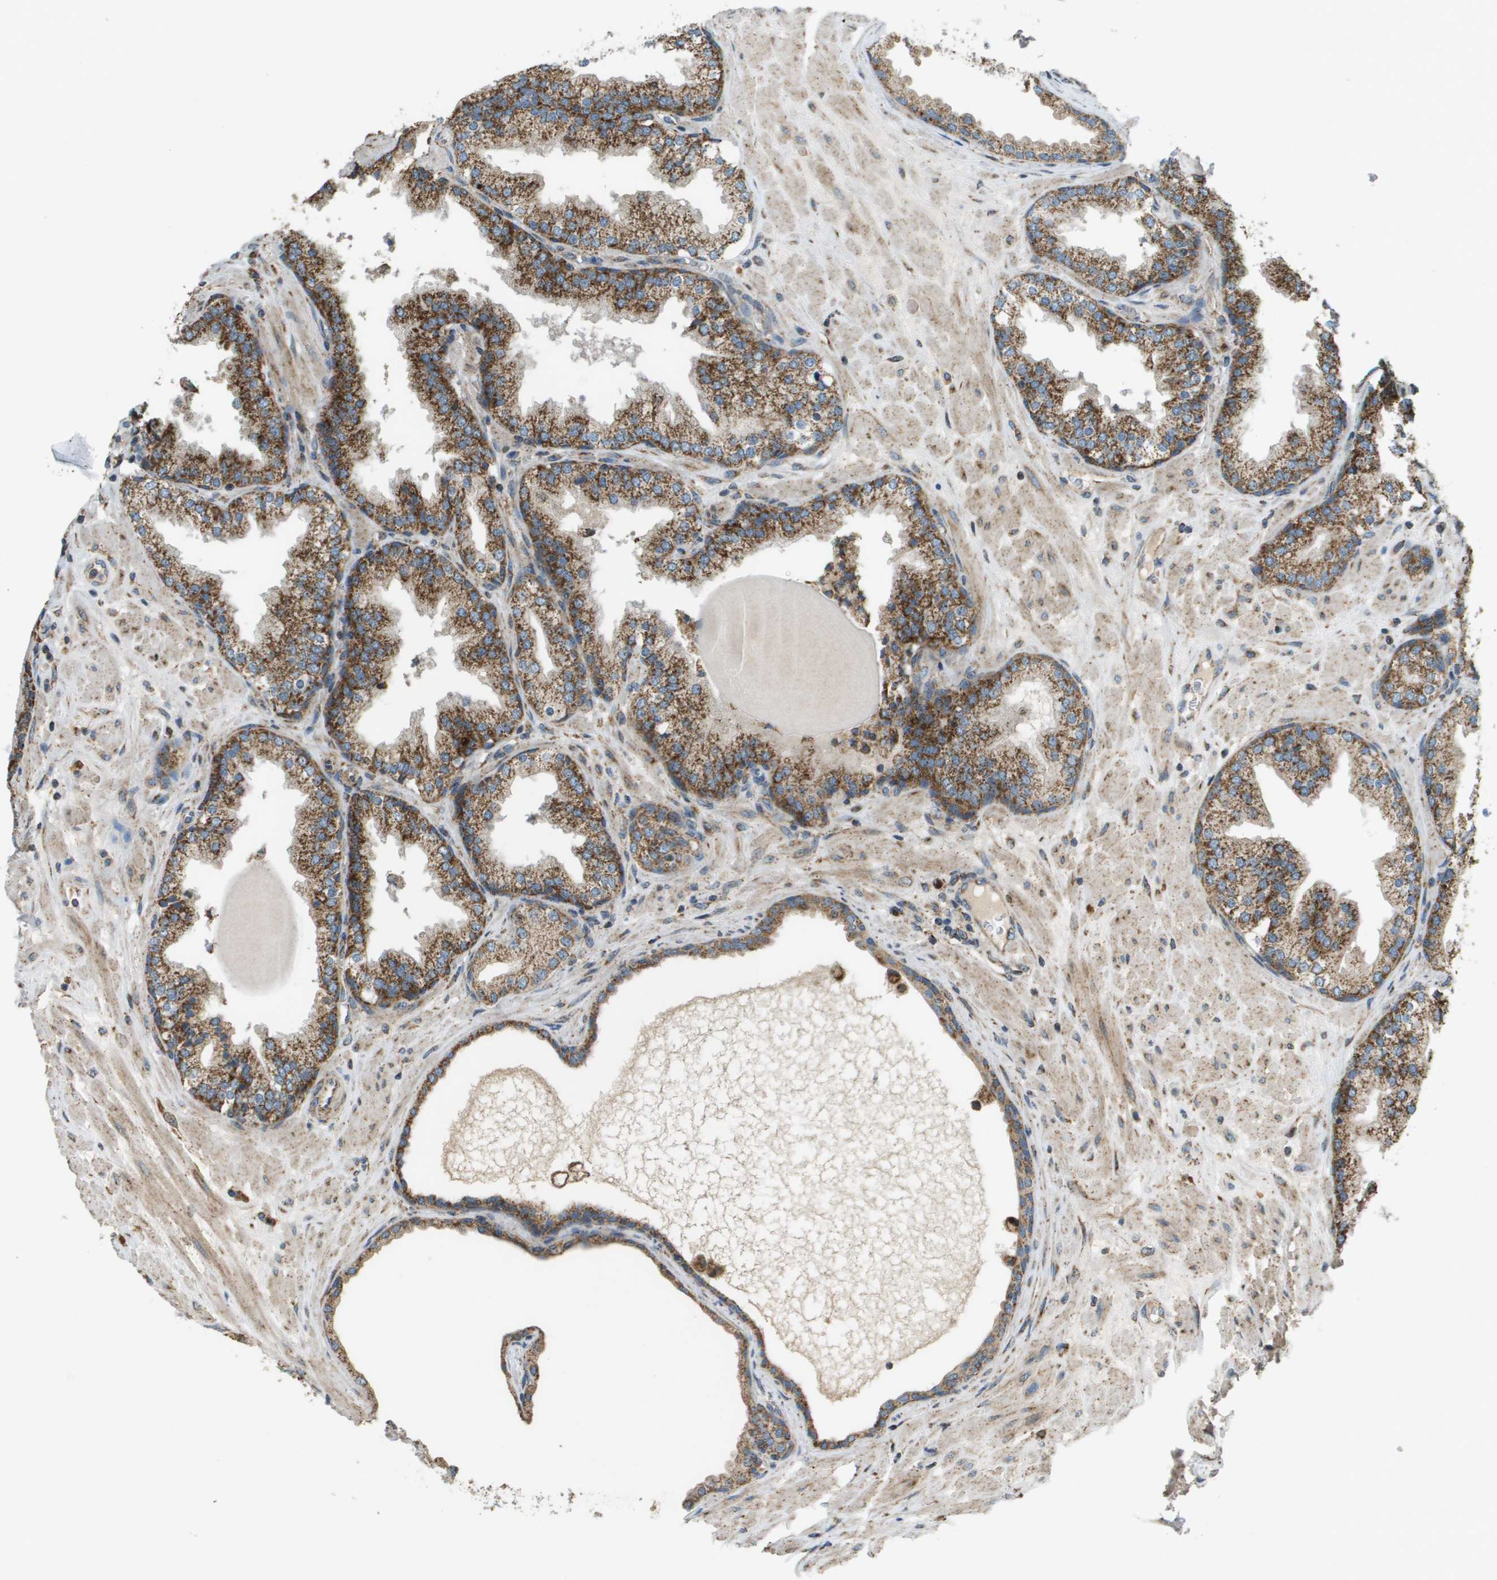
{"staining": {"intensity": "moderate", "quantity": ">75%", "location": "cytoplasmic/membranous"}, "tissue": "prostate", "cell_type": "Glandular cells", "image_type": "normal", "snomed": [{"axis": "morphology", "description": "Normal tissue, NOS"}, {"axis": "topography", "description": "Prostate"}], "caption": "Immunohistochemistry (IHC) photomicrograph of normal prostate: prostate stained using immunohistochemistry exhibits medium levels of moderate protein expression localized specifically in the cytoplasmic/membranous of glandular cells, appearing as a cytoplasmic/membranous brown color.", "gene": "NRK", "patient": {"sex": "male", "age": 51}}